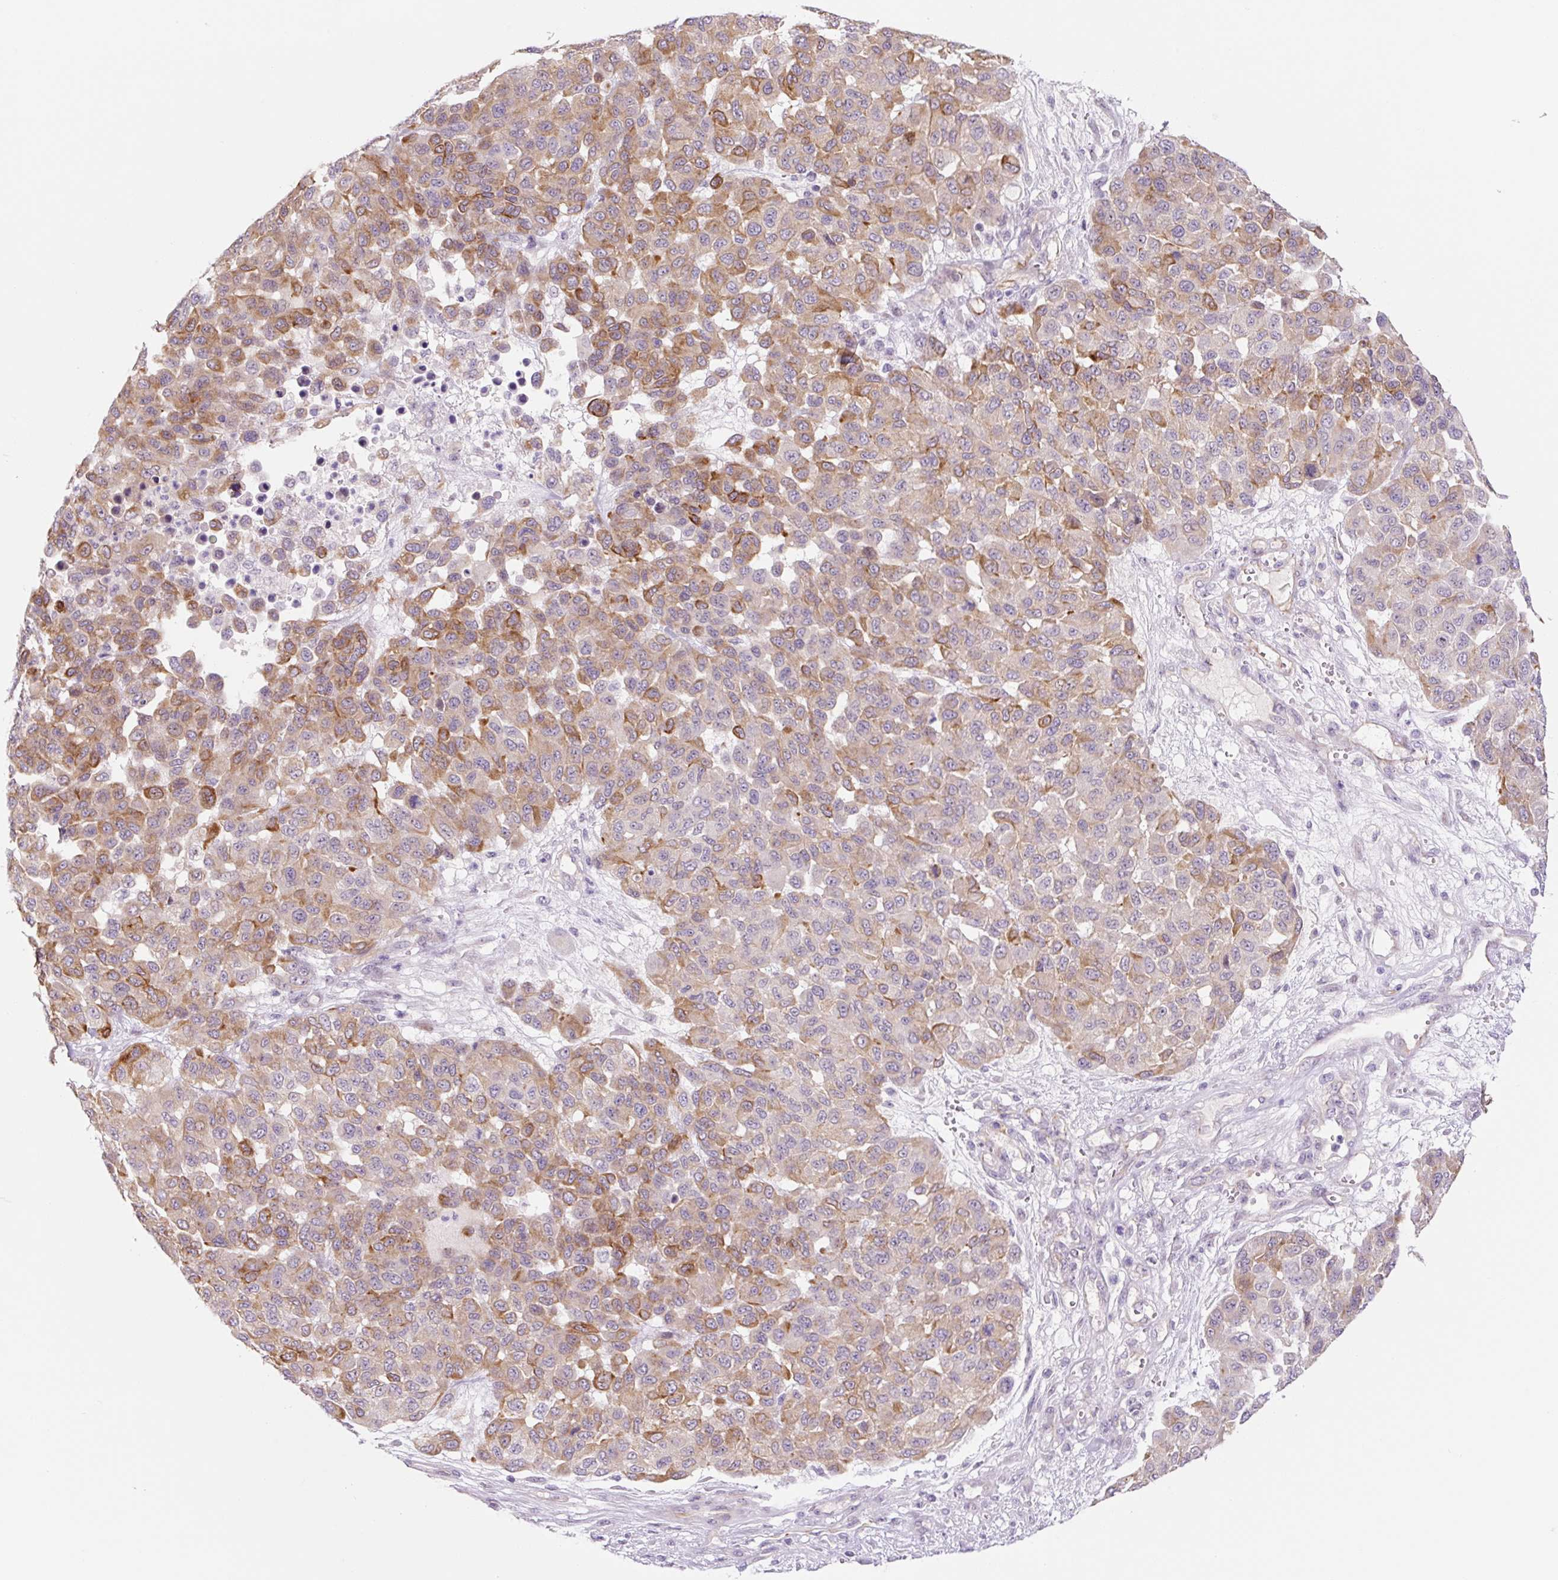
{"staining": {"intensity": "moderate", "quantity": ">75%", "location": "cytoplasmic/membranous"}, "tissue": "melanoma", "cell_type": "Tumor cells", "image_type": "cancer", "snomed": [{"axis": "morphology", "description": "Malignant melanoma, NOS"}, {"axis": "topography", "description": "Skin"}], "caption": "High-magnification brightfield microscopy of malignant melanoma stained with DAB (brown) and counterstained with hematoxylin (blue). tumor cells exhibit moderate cytoplasmic/membranous positivity is appreciated in approximately>75% of cells.", "gene": "CCL25", "patient": {"sex": "male", "age": 62}}